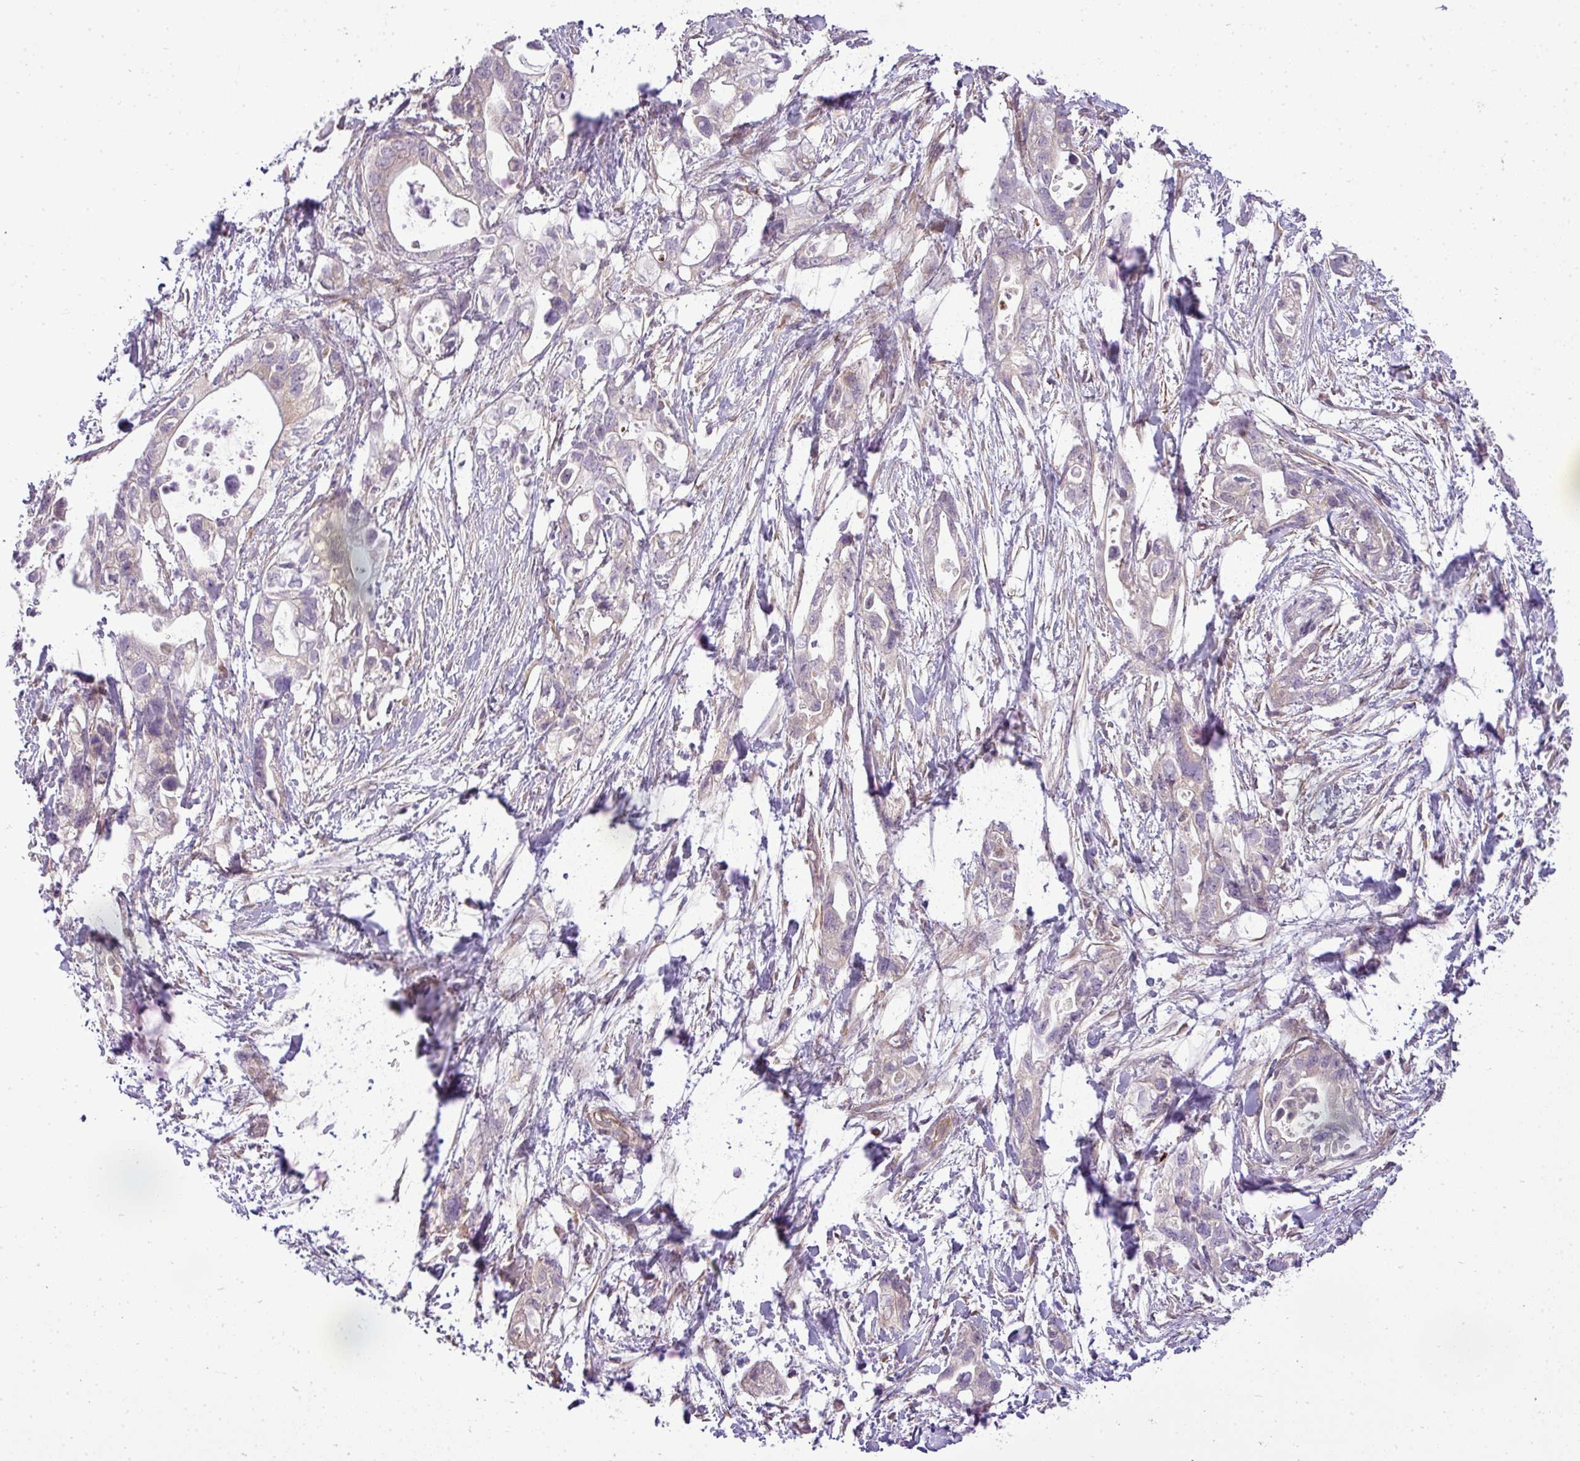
{"staining": {"intensity": "negative", "quantity": "none", "location": "none"}, "tissue": "pancreatic cancer", "cell_type": "Tumor cells", "image_type": "cancer", "snomed": [{"axis": "morphology", "description": "Adenocarcinoma, NOS"}, {"axis": "topography", "description": "Pancreas"}], "caption": "DAB immunohistochemical staining of adenocarcinoma (pancreatic) reveals no significant expression in tumor cells.", "gene": "ZDHHC1", "patient": {"sex": "female", "age": 72}}